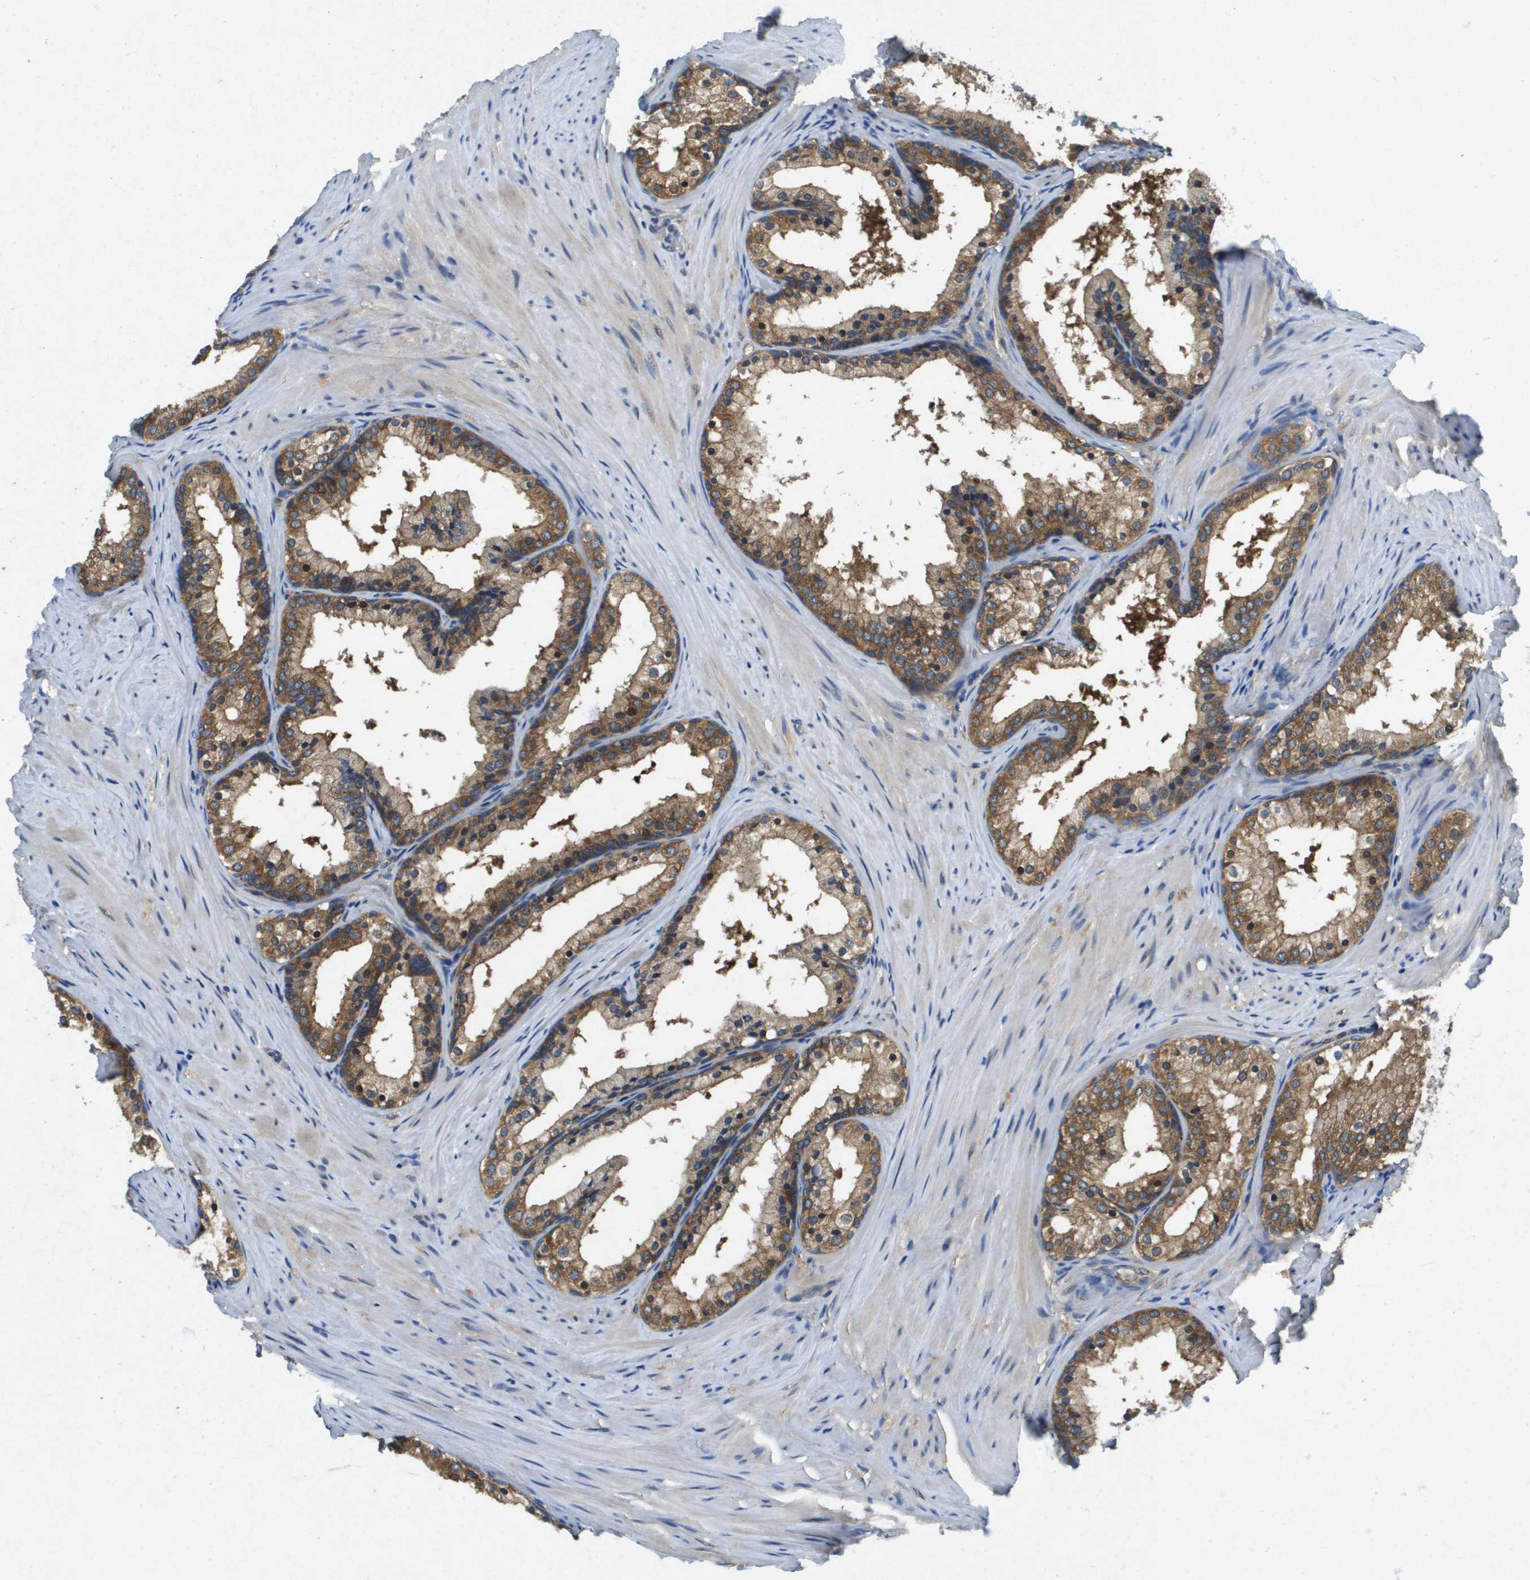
{"staining": {"intensity": "moderate", "quantity": ">75%", "location": "cytoplasmic/membranous"}, "tissue": "prostate cancer", "cell_type": "Tumor cells", "image_type": "cancer", "snomed": [{"axis": "morphology", "description": "Adenocarcinoma, Low grade"}, {"axis": "topography", "description": "Prostate"}], "caption": "This micrograph displays prostate cancer (adenocarcinoma (low-grade)) stained with immunohistochemistry to label a protein in brown. The cytoplasmic/membranous of tumor cells show moderate positivity for the protein. Nuclei are counter-stained blue.", "gene": "PTPRT", "patient": {"sex": "male", "age": 69}}